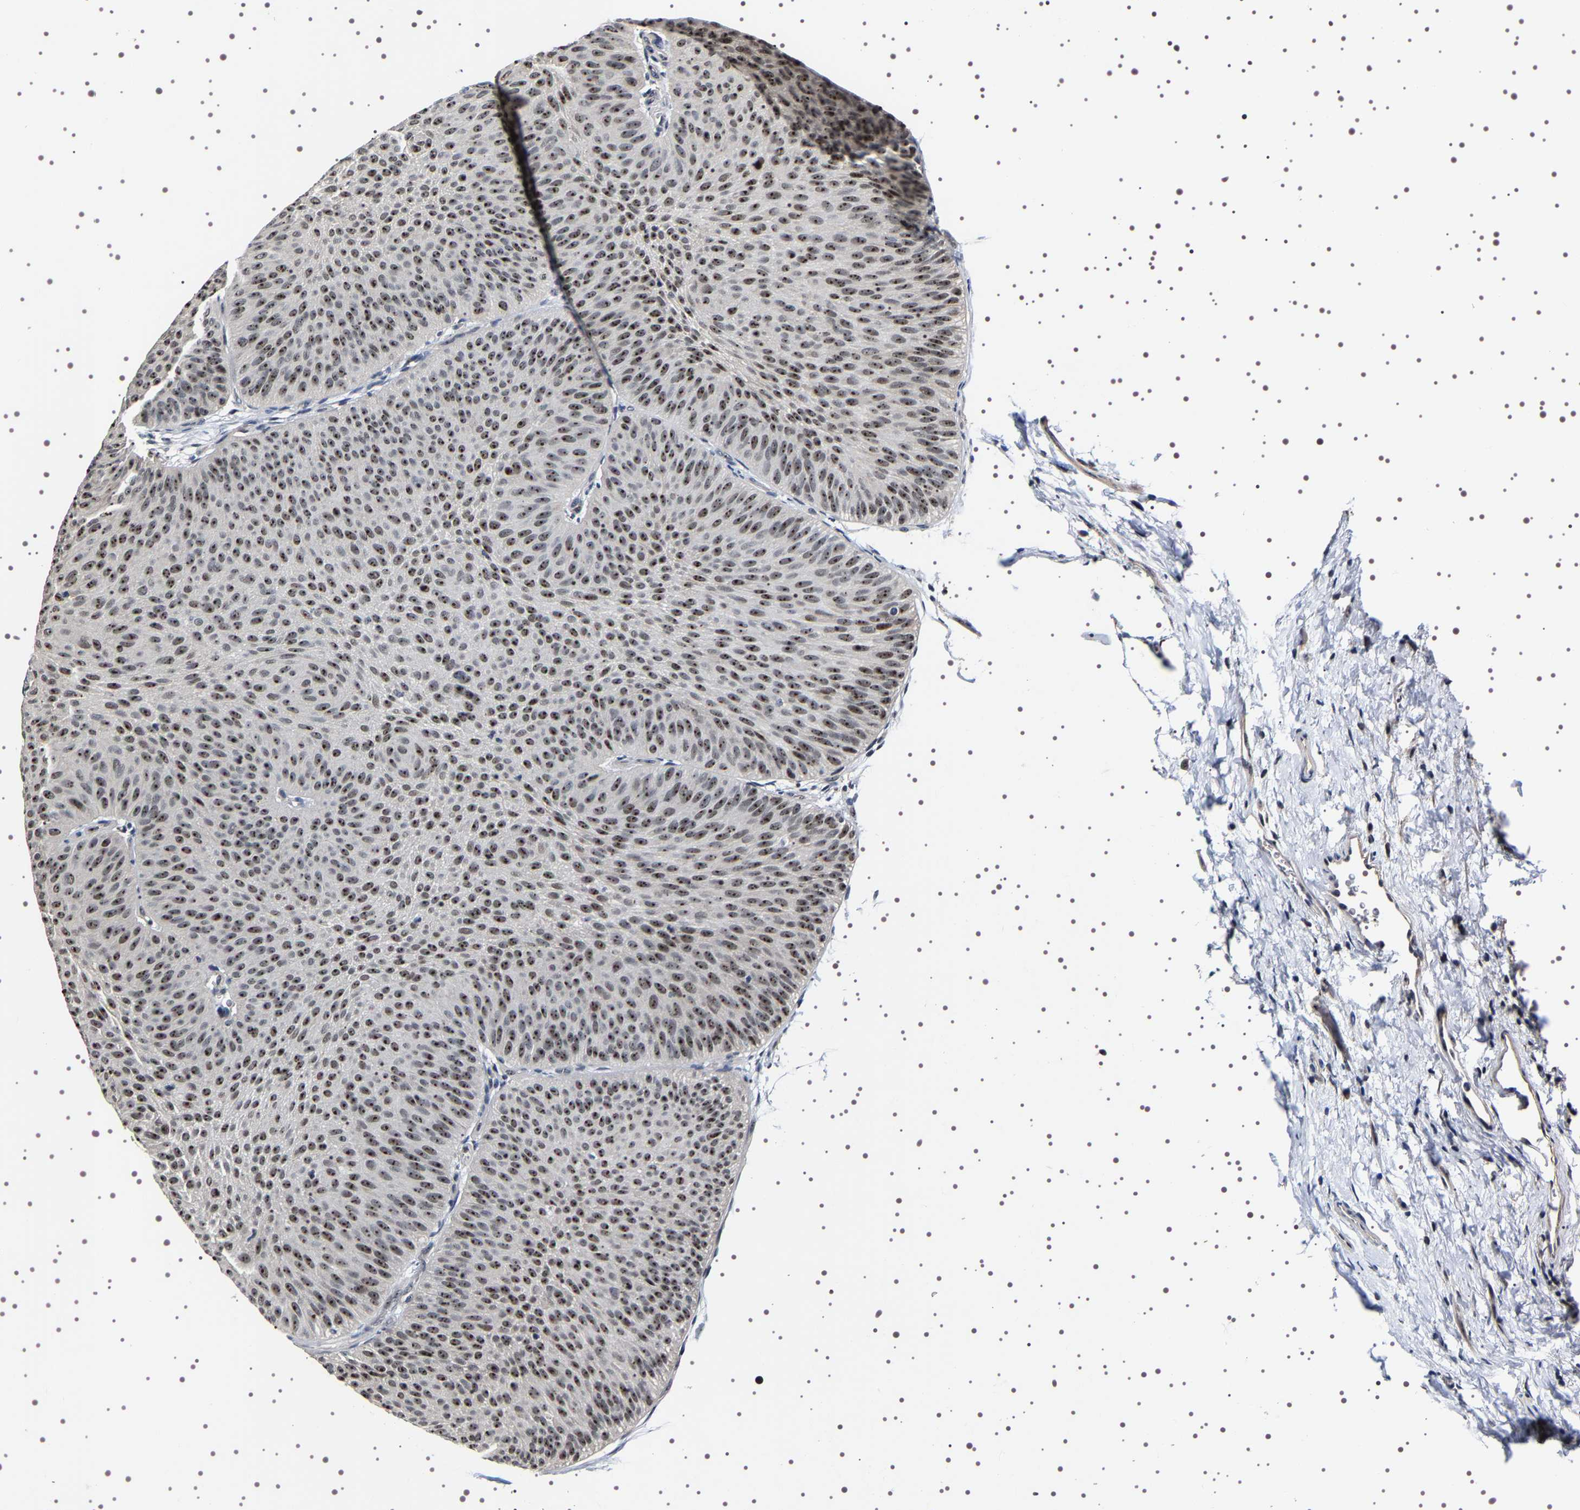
{"staining": {"intensity": "moderate", "quantity": ">75%", "location": "nuclear"}, "tissue": "urothelial cancer", "cell_type": "Tumor cells", "image_type": "cancer", "snomed": [{"axis": "morphology", "description": "Urothelial carcinoma, Low grade"}, {"axis": "topography", "description": "Urinary bladder"}], "caption": "About >75% of tumor cells in urothelial carcinoma (low-grade) show moderate nuclear protein expression as visualized by brown immunohistochemical staining.", "gene": "GNL3", "patient": {"sex": "female", "age": 60}}